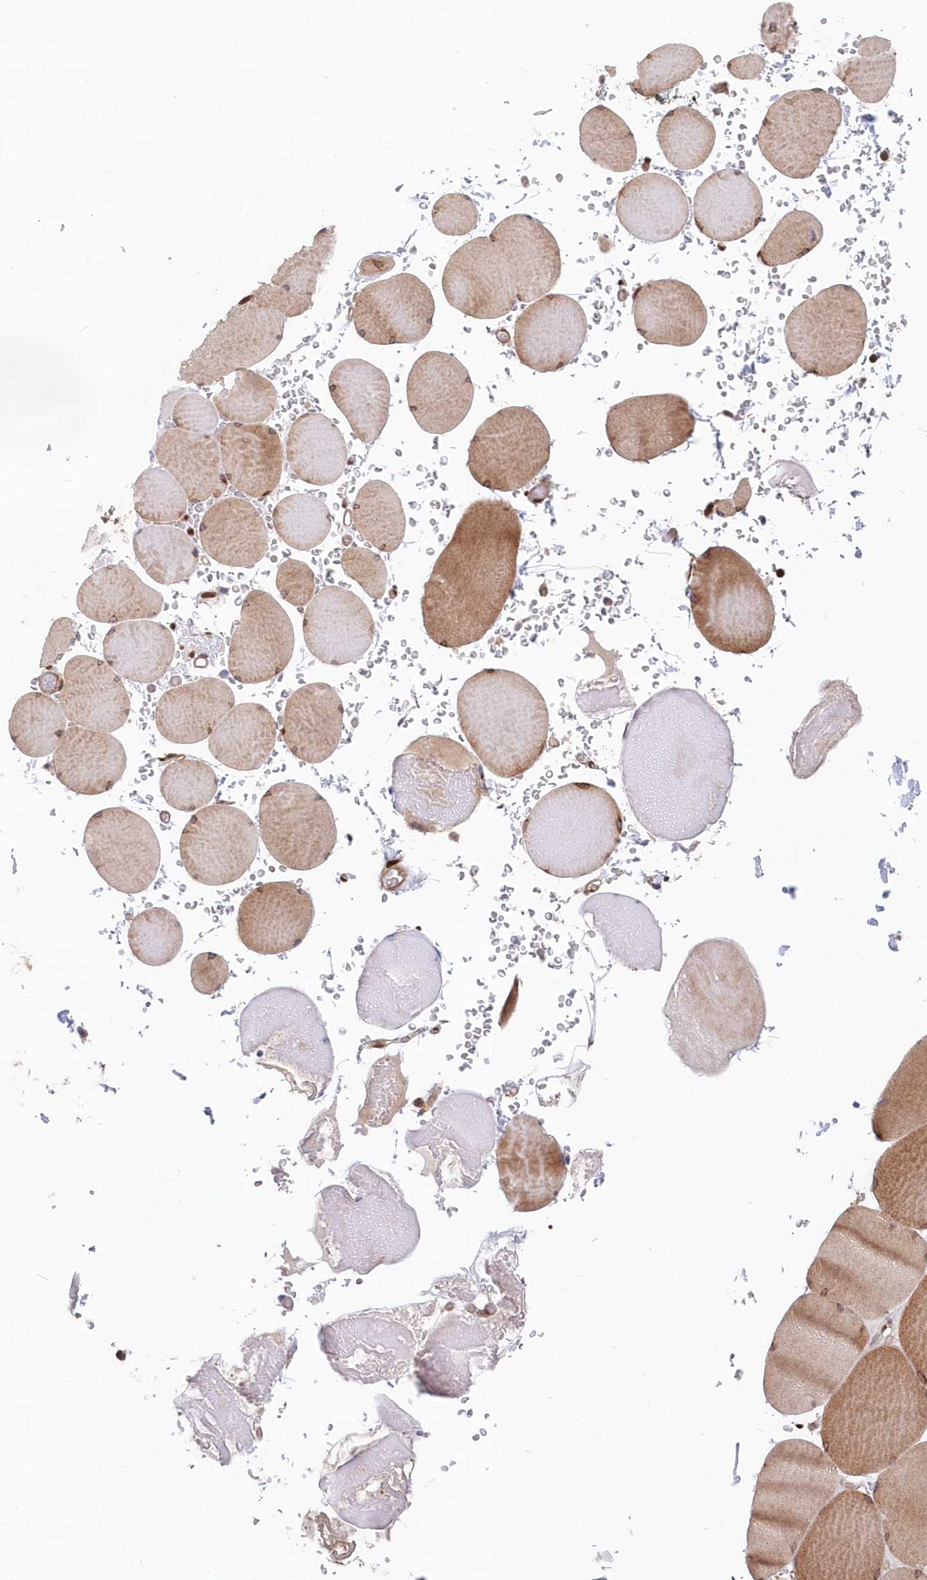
{"staining": {"intensity": "moderate", "quantity": ">75%", "location": "cytoplasmic/membranous,nuclear"}, "tissue": "skeletal muscle", "cell_type": "Myocytes", "image_type": "normal", "snomed": [{"axis": "morphology", "description": "Normal tissue, NOS"}, {"axis": "topography", "description": "Skeletal muscle"}, {"axis": "topography", "description": "Head-Neck"}], "caption": "Protein expression analysis of benign human skeletal muscle reveals moderate cytoplasmic/membranous,nuclear positivity in about >75% of myocytes.", "gene": "ABHD14B", "patient": {"sex": "male", "age": 66}}